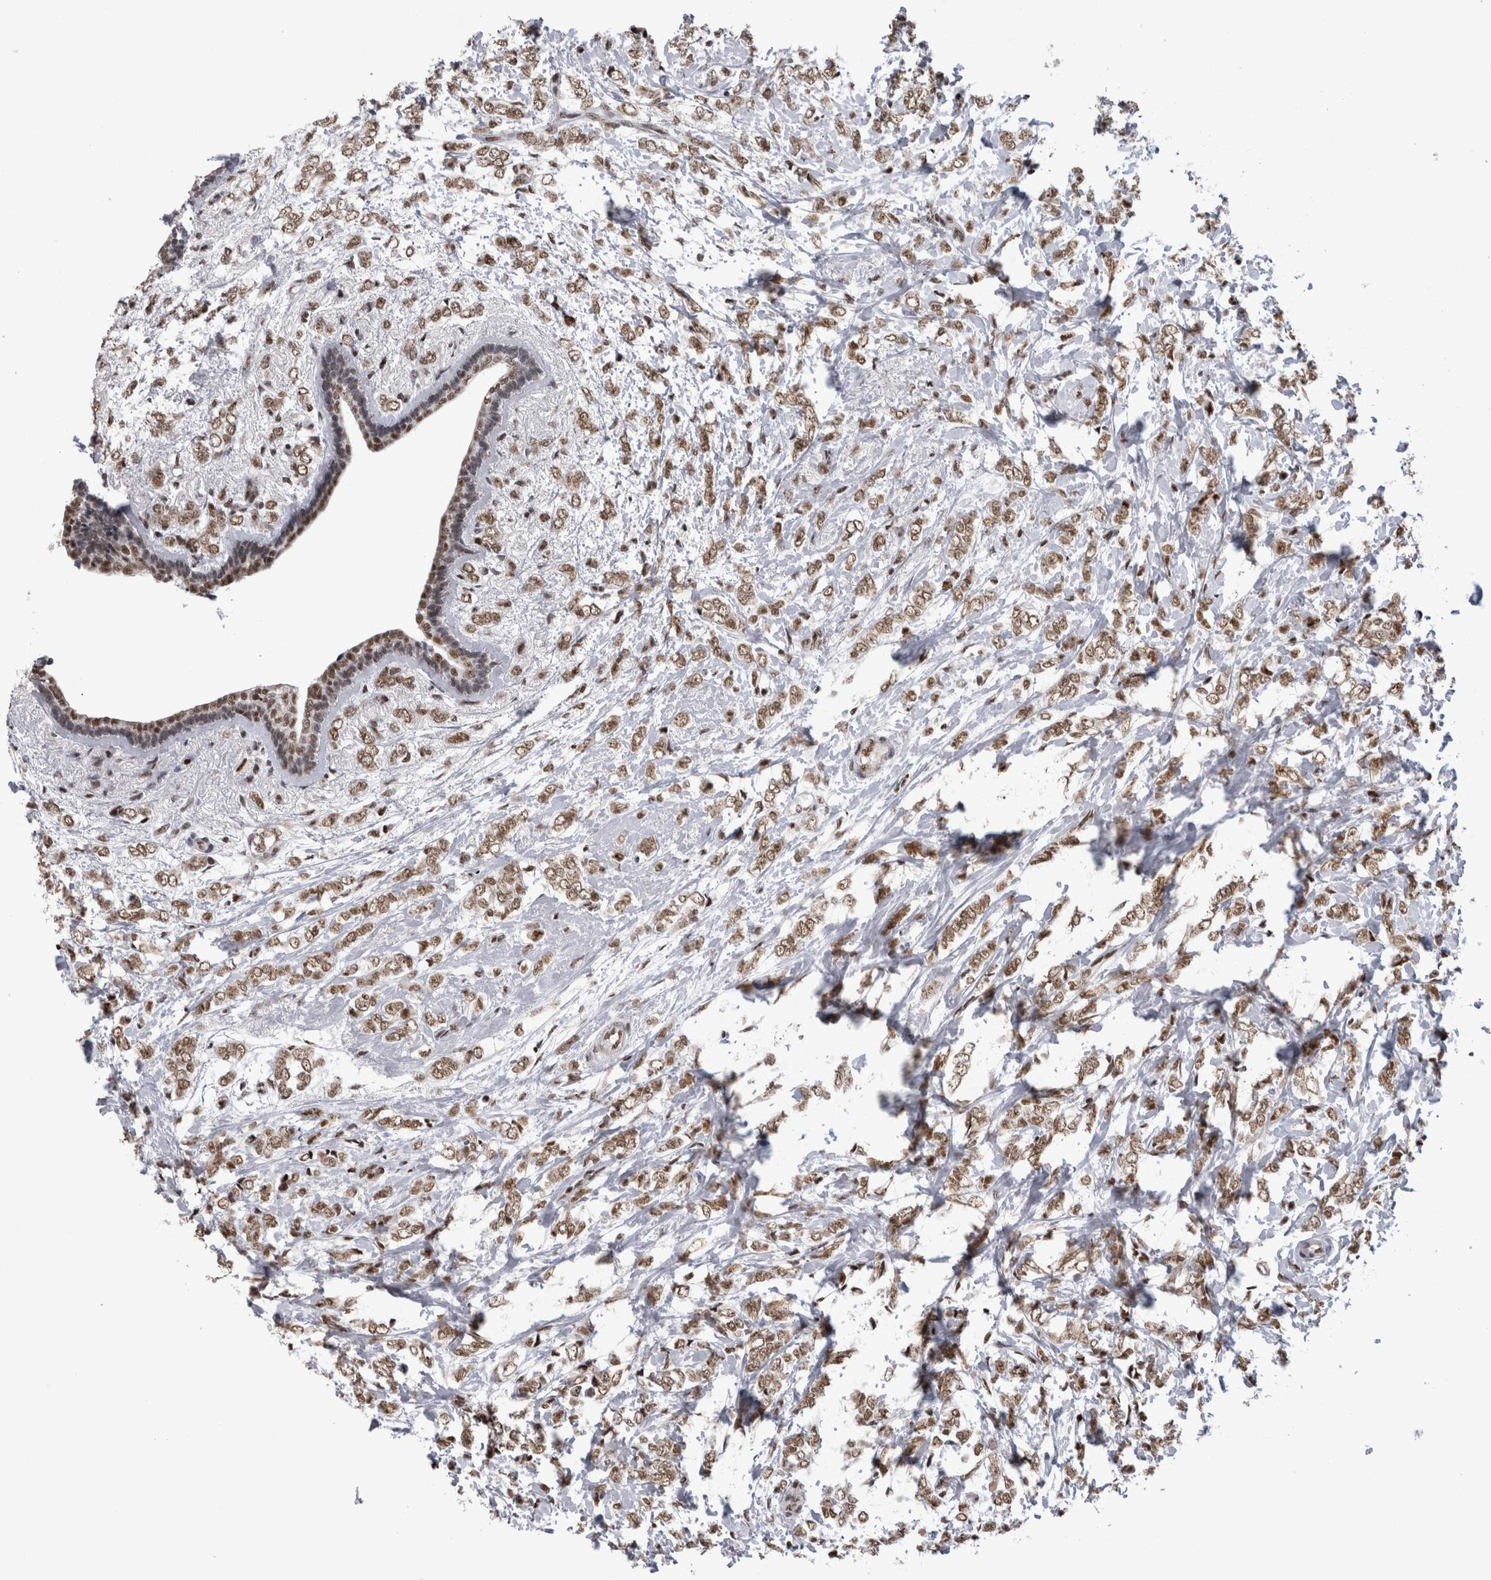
{"staining": {"intensity": "moderate", "quantity": ">75%", "location": "nuclear"}, "tissue": "breast cancer", "cell_type": "Tumor cells", "image_type": "cancer", "snomed": [{"axis": "morphology", "description": "Normal tissue, NOS"}, {"axis": "morphology", "description": "Lobular carcinoma"}, {"axis": "topography", "description": "Breast"}], "caption": "A micrograph of breast cancer (lobular carcinoma) stained for a protein demonstrates moderate nuclear brown staining in tumor cells.", "gene": "CDK11A", "patient": {"sex": "female", "age": 47}}